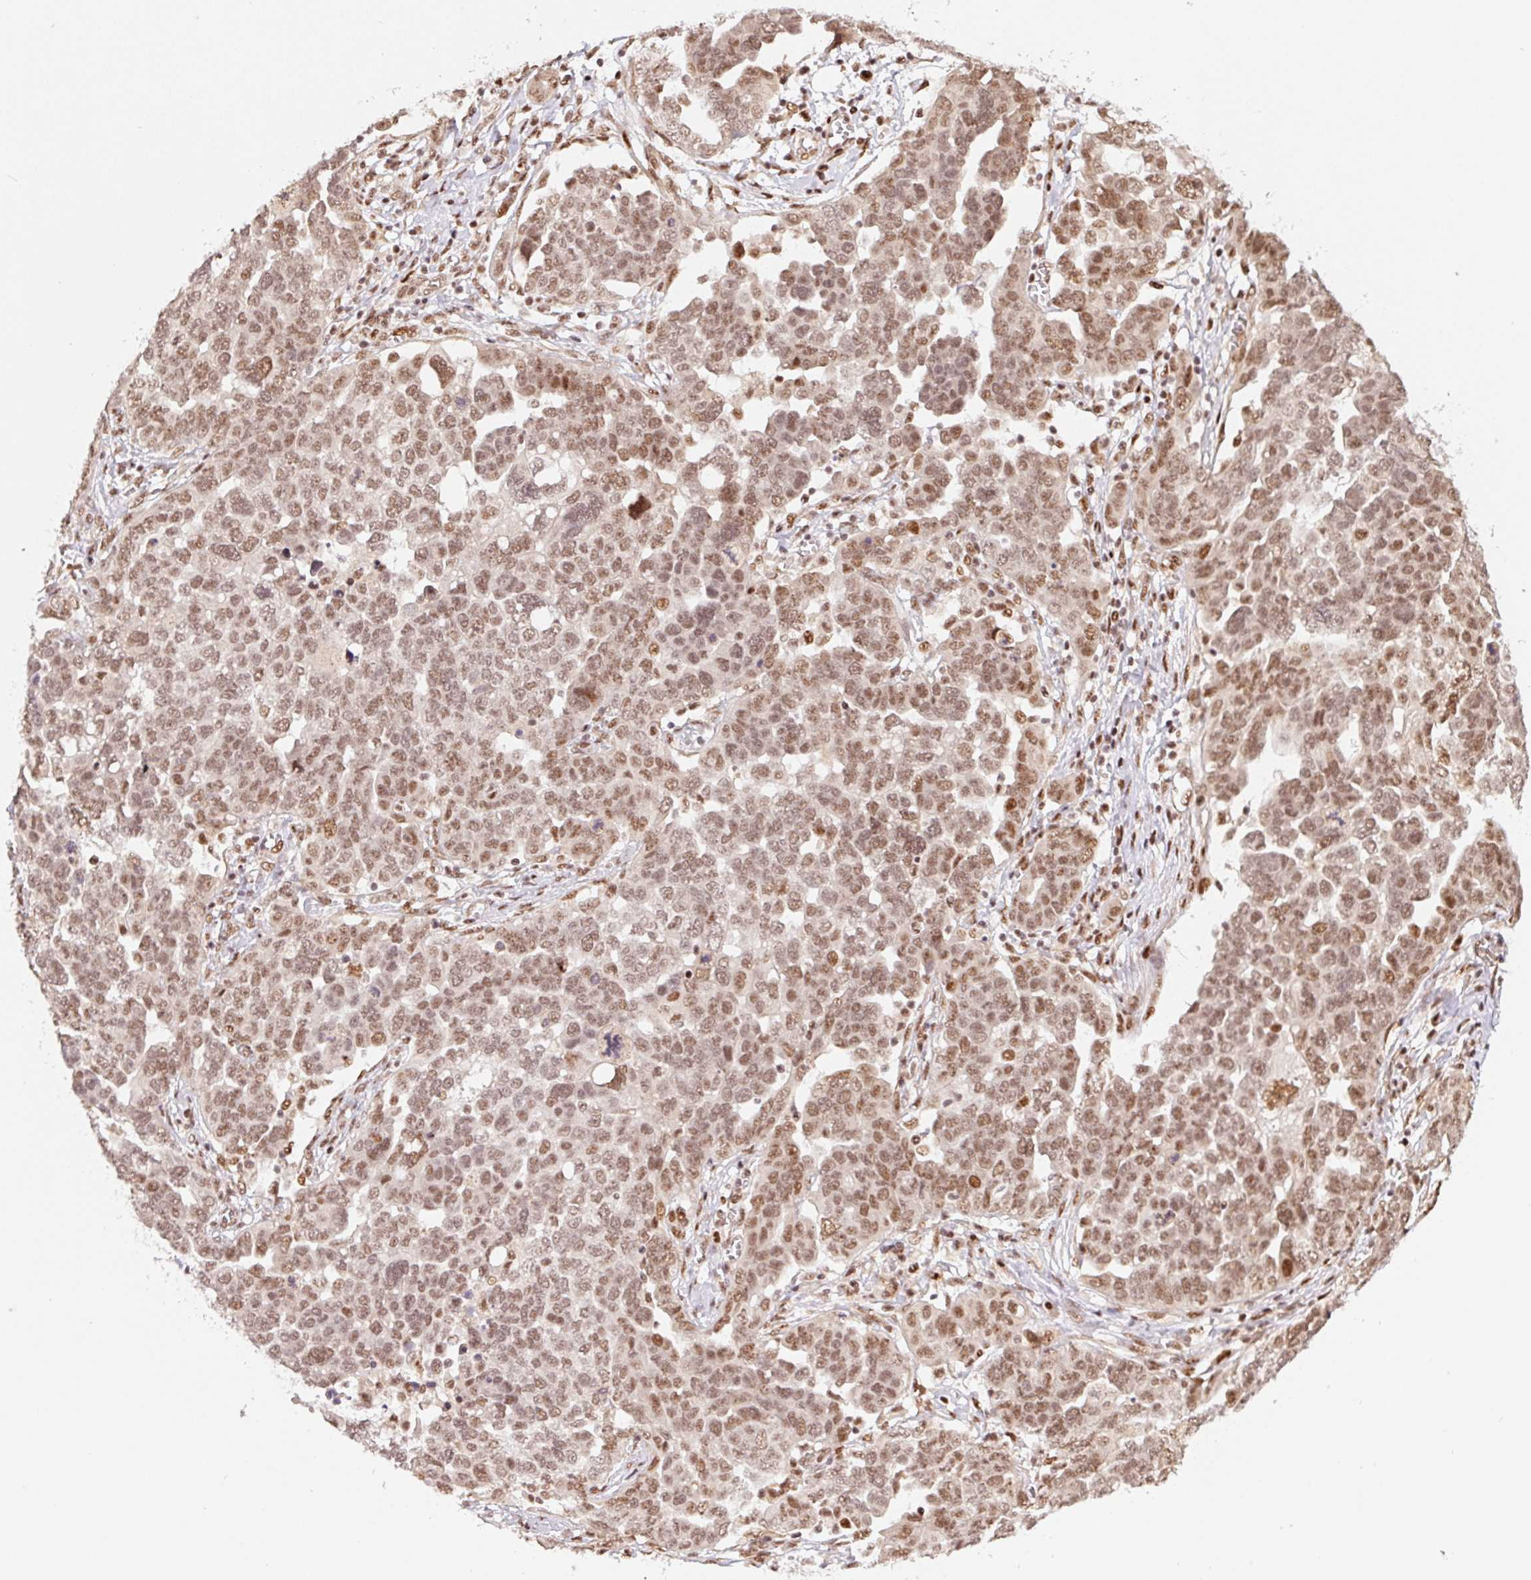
{"staining": {"intensity": "moderate", "quantity": ">75%", "location": "nuclear"}, "tissue": "ovarian cancer", "cell_type": "Tumor cells", "image_type": "cancer", "snomed": [{"axis": "morphology", "description": "Cystadenocarcinoma, serous, NOS"}, {"axis": "topography", "description": "Ovary"}], "caption": "This micrograph reveals immunohistochemistry (IHC) staining of human ovarian cancer, with medium moderate nuclear positivity in approximately >75% of tumor cells.", "gene": "INTS8", "patient": {"sex": "female", "age": 59}}